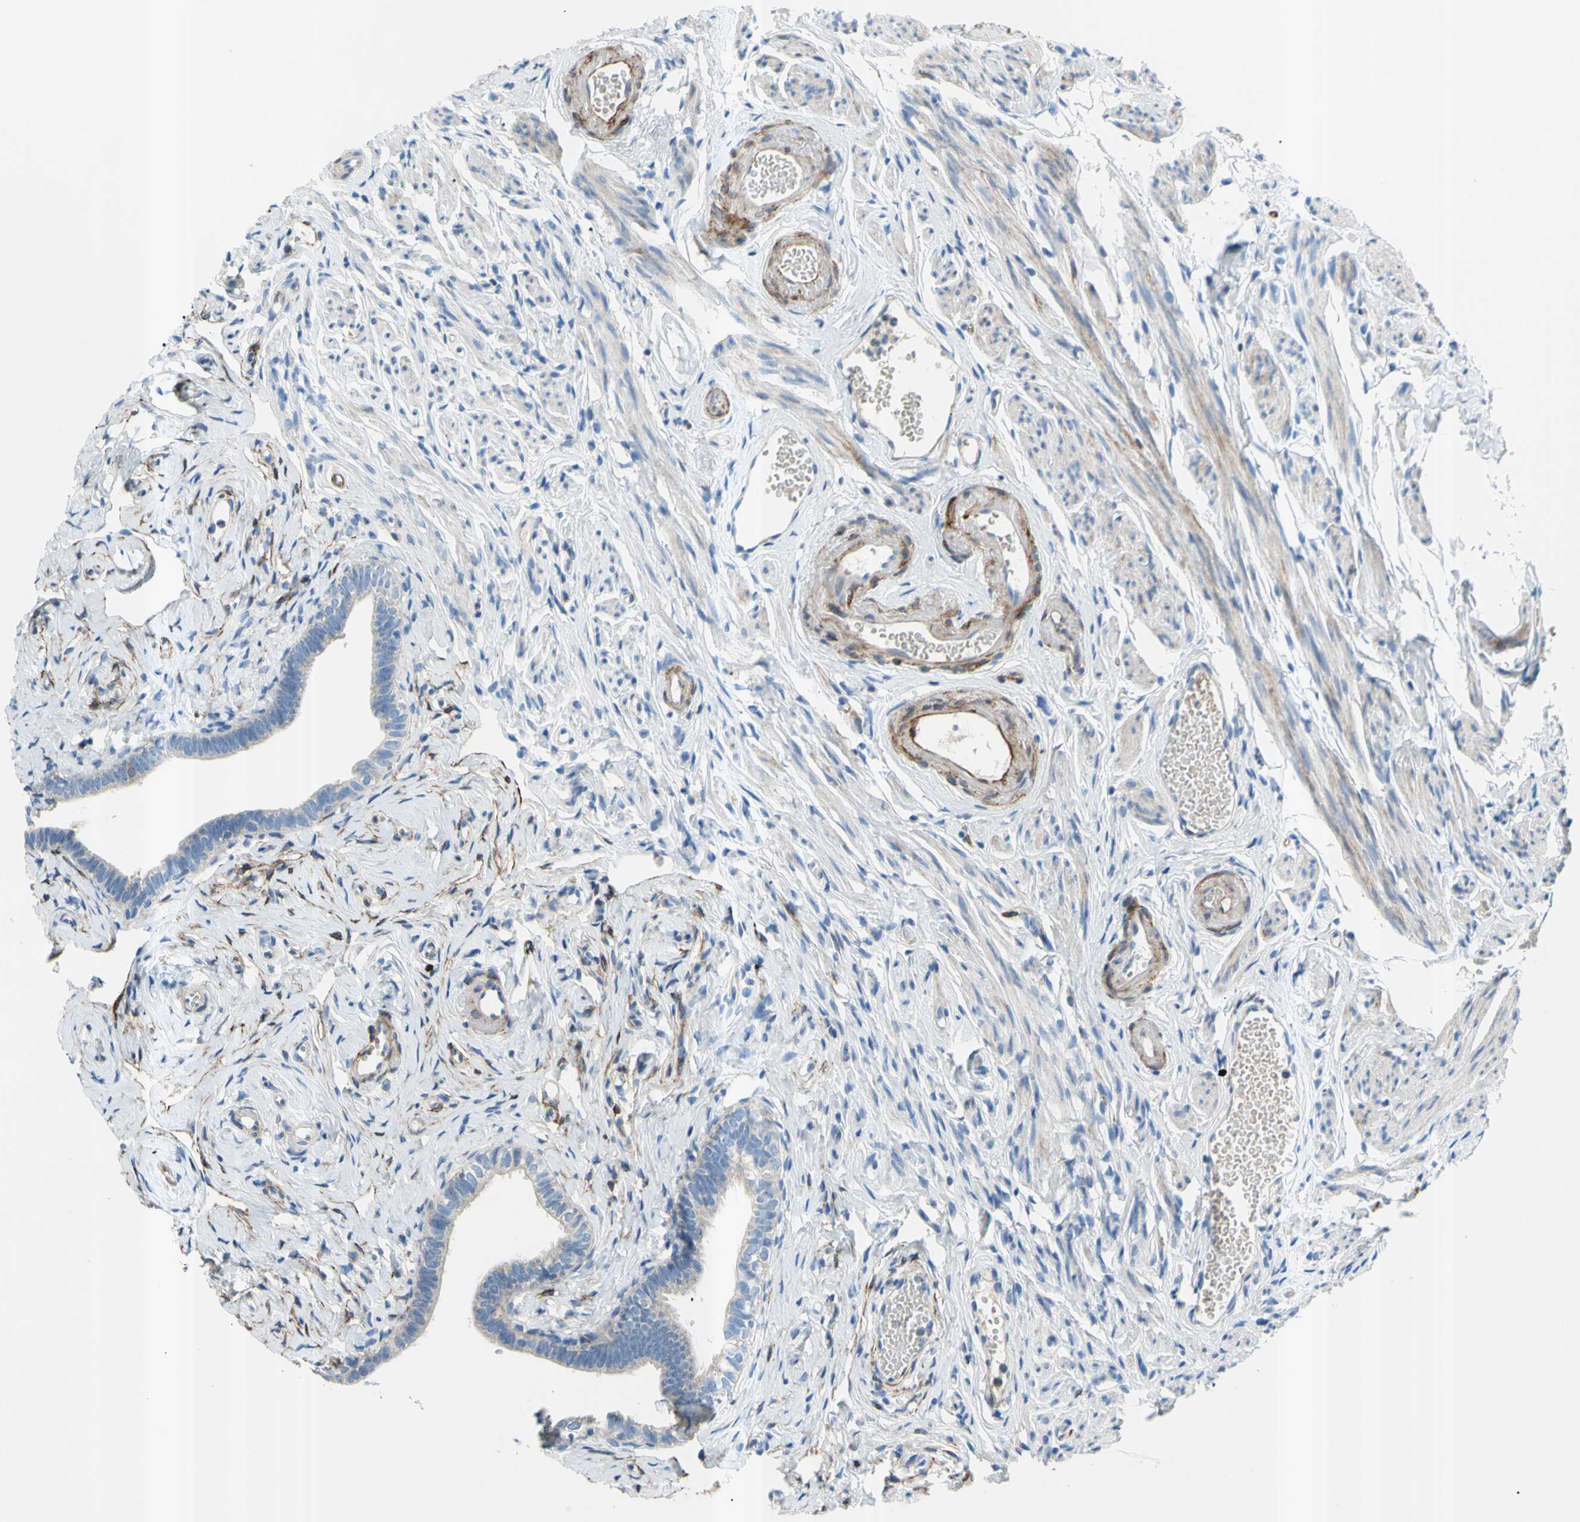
{"staining": {"intensity": "negative", "quantity": "none", "location": "none"}, "tissue": "fallopian tube", "cell_type": "Glandular cells", "image_type": "normal", "snomed": [{"axis": "morphology", "description": "Normal tissue, NOS"}, {"axis": "topography", "description": "Fallopian tube"}], "caption": "Normal fallopian tube was stained to show a protein in brown. There is no significant staining in glandular cells. (DAB (3,3'-diaminobenzidine) immunohistochemistry, high magnification).", "gene": "PRRG2", "patient": {"sex": "female", "age": 71}}